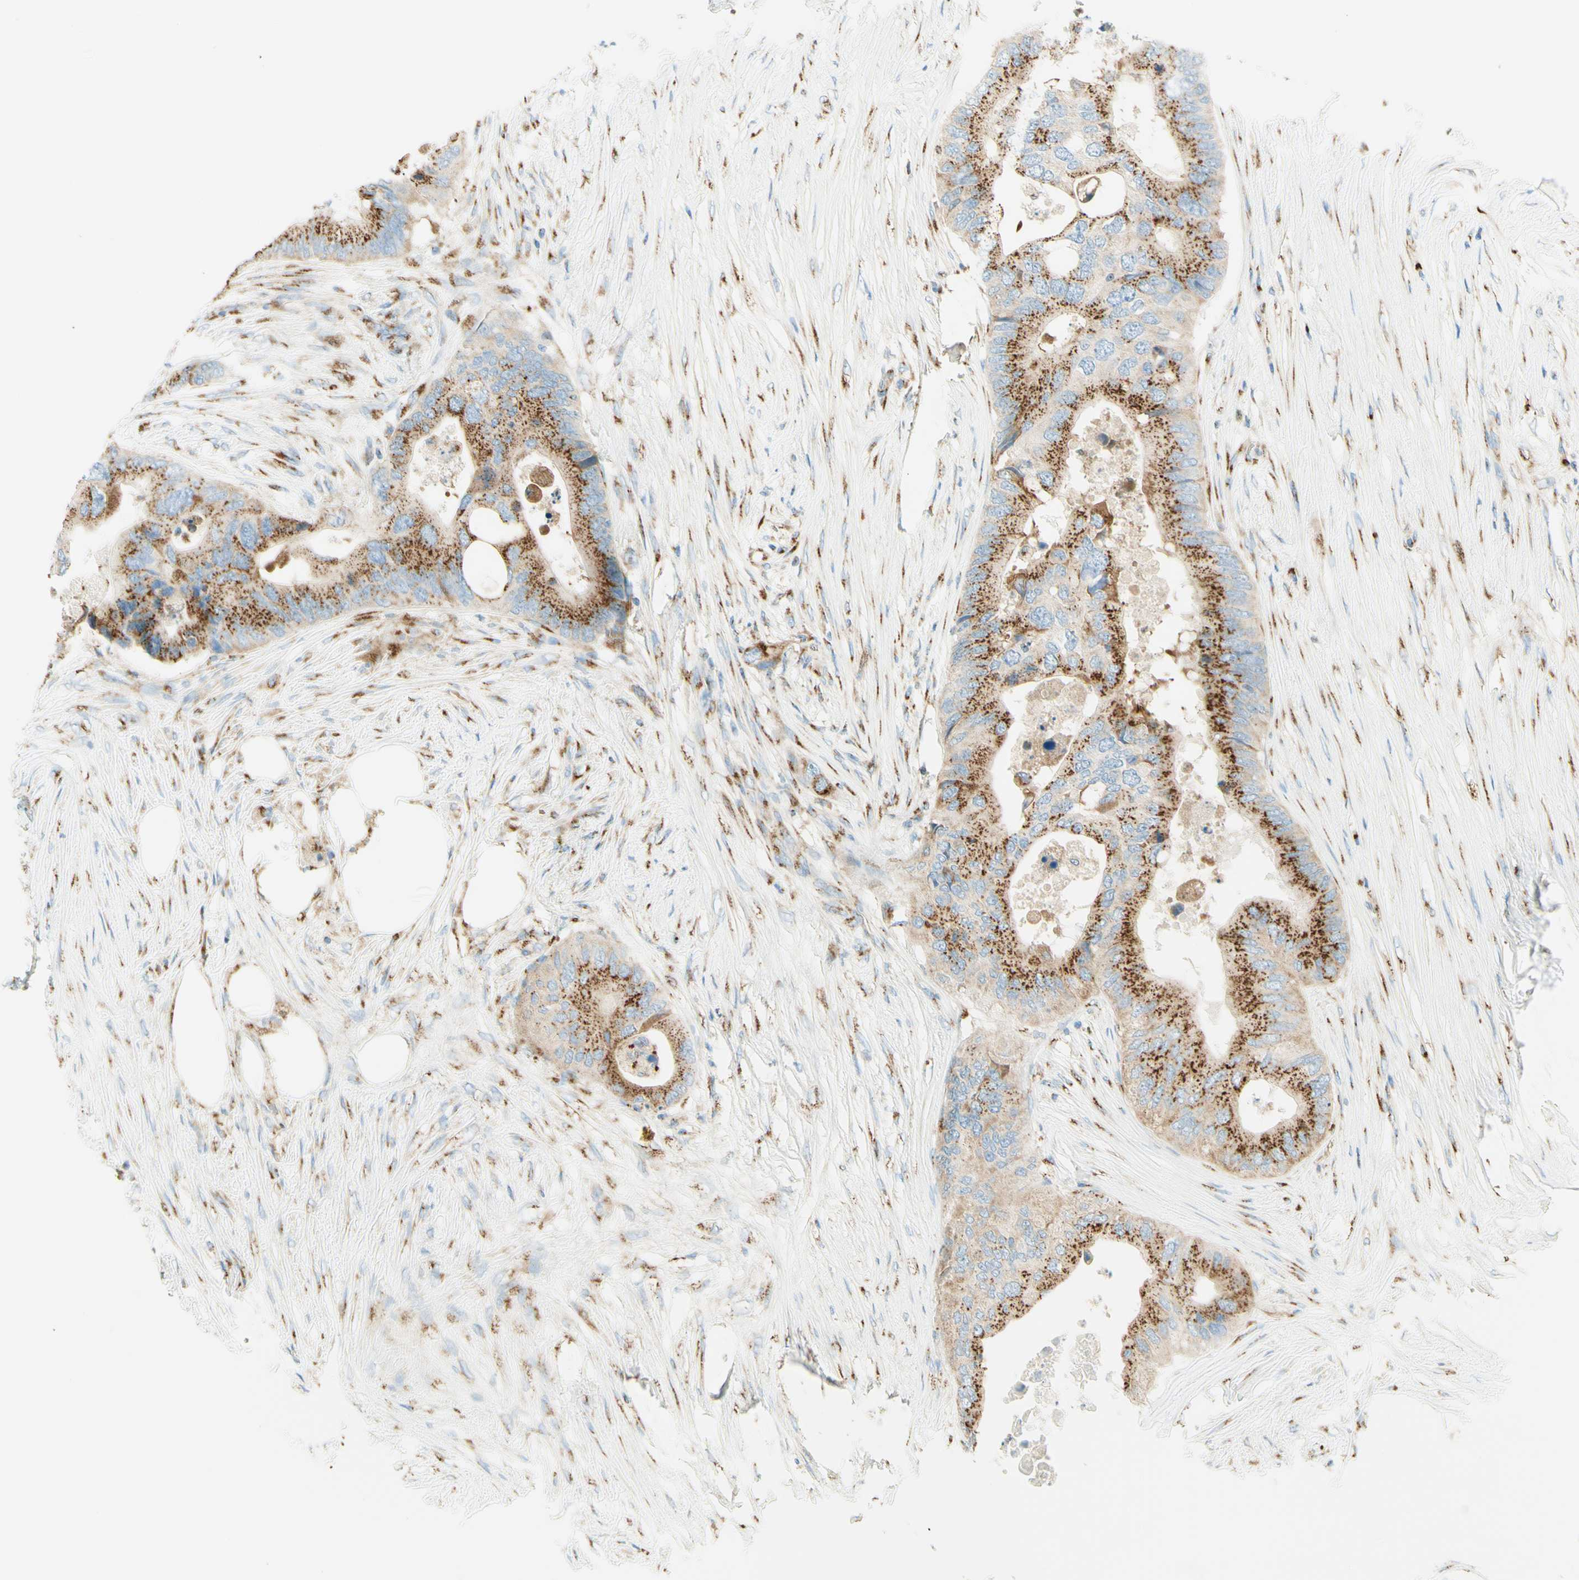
{"staining": {"intensity": "strong", "quantity": ">75%", "location": "cytoplasmic/membranous"}, "tissue": "colorectal cancer", "cell_type": "Tumor cells", "image_type": "cancer", "snomed": [{"axis": "morphology", "description": "Adenocarcinoma, NOS"}, {"axis": "topography", "description": "Colon"}], "caption": "IHC of human colorectal adenocarcinoma displays high levels of strong cytoplasmic/membranous expression in approximately >75% of tumor cells. (Stains: DAB in brown, nuclei in blue, Microscopy: brightfield microscopy at high magnification).", "gene": "GOLGB1", "patient": {"sex": "male", "age": 71}}